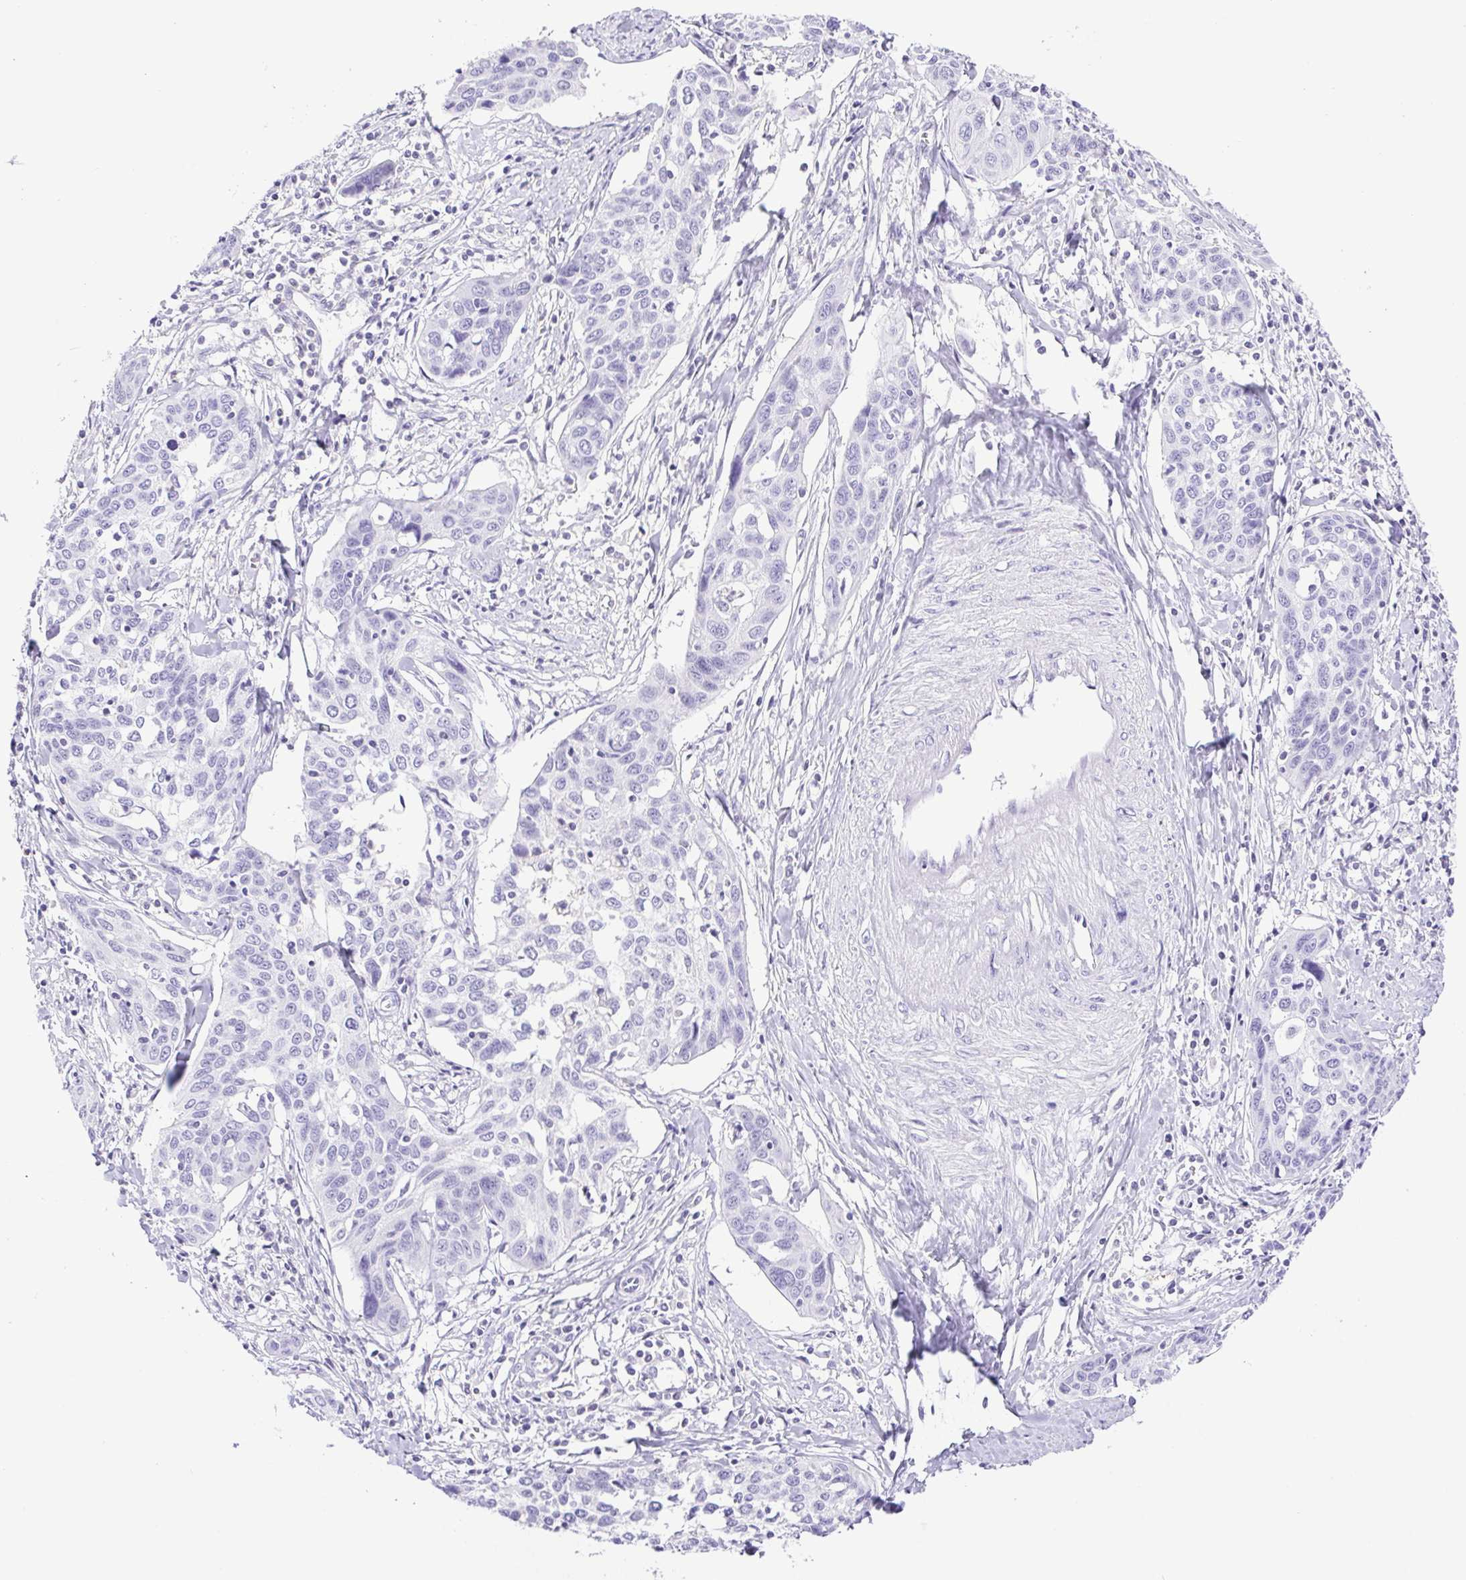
{"staining": {"intensity": "negative", "quantity": "none", "location": "none"}, "tissue": "cervical cancer", "cell_type": "Tumor cells", "image_type": "cancer", "snomed": [{"axis": "morphology", "description": "Squamous cell carcinoma, NOS"}, {"axis": "topography", "description": "Cervix"}], "caption": "High power microscopy micrograph of an immunohistochemistry micrograph of cervical cancer (squamous cell carcinoma), revealing no significant staining in tumor cells.", "gene": "SYNPR", "patient": {"sex": "female", "age": 31}}